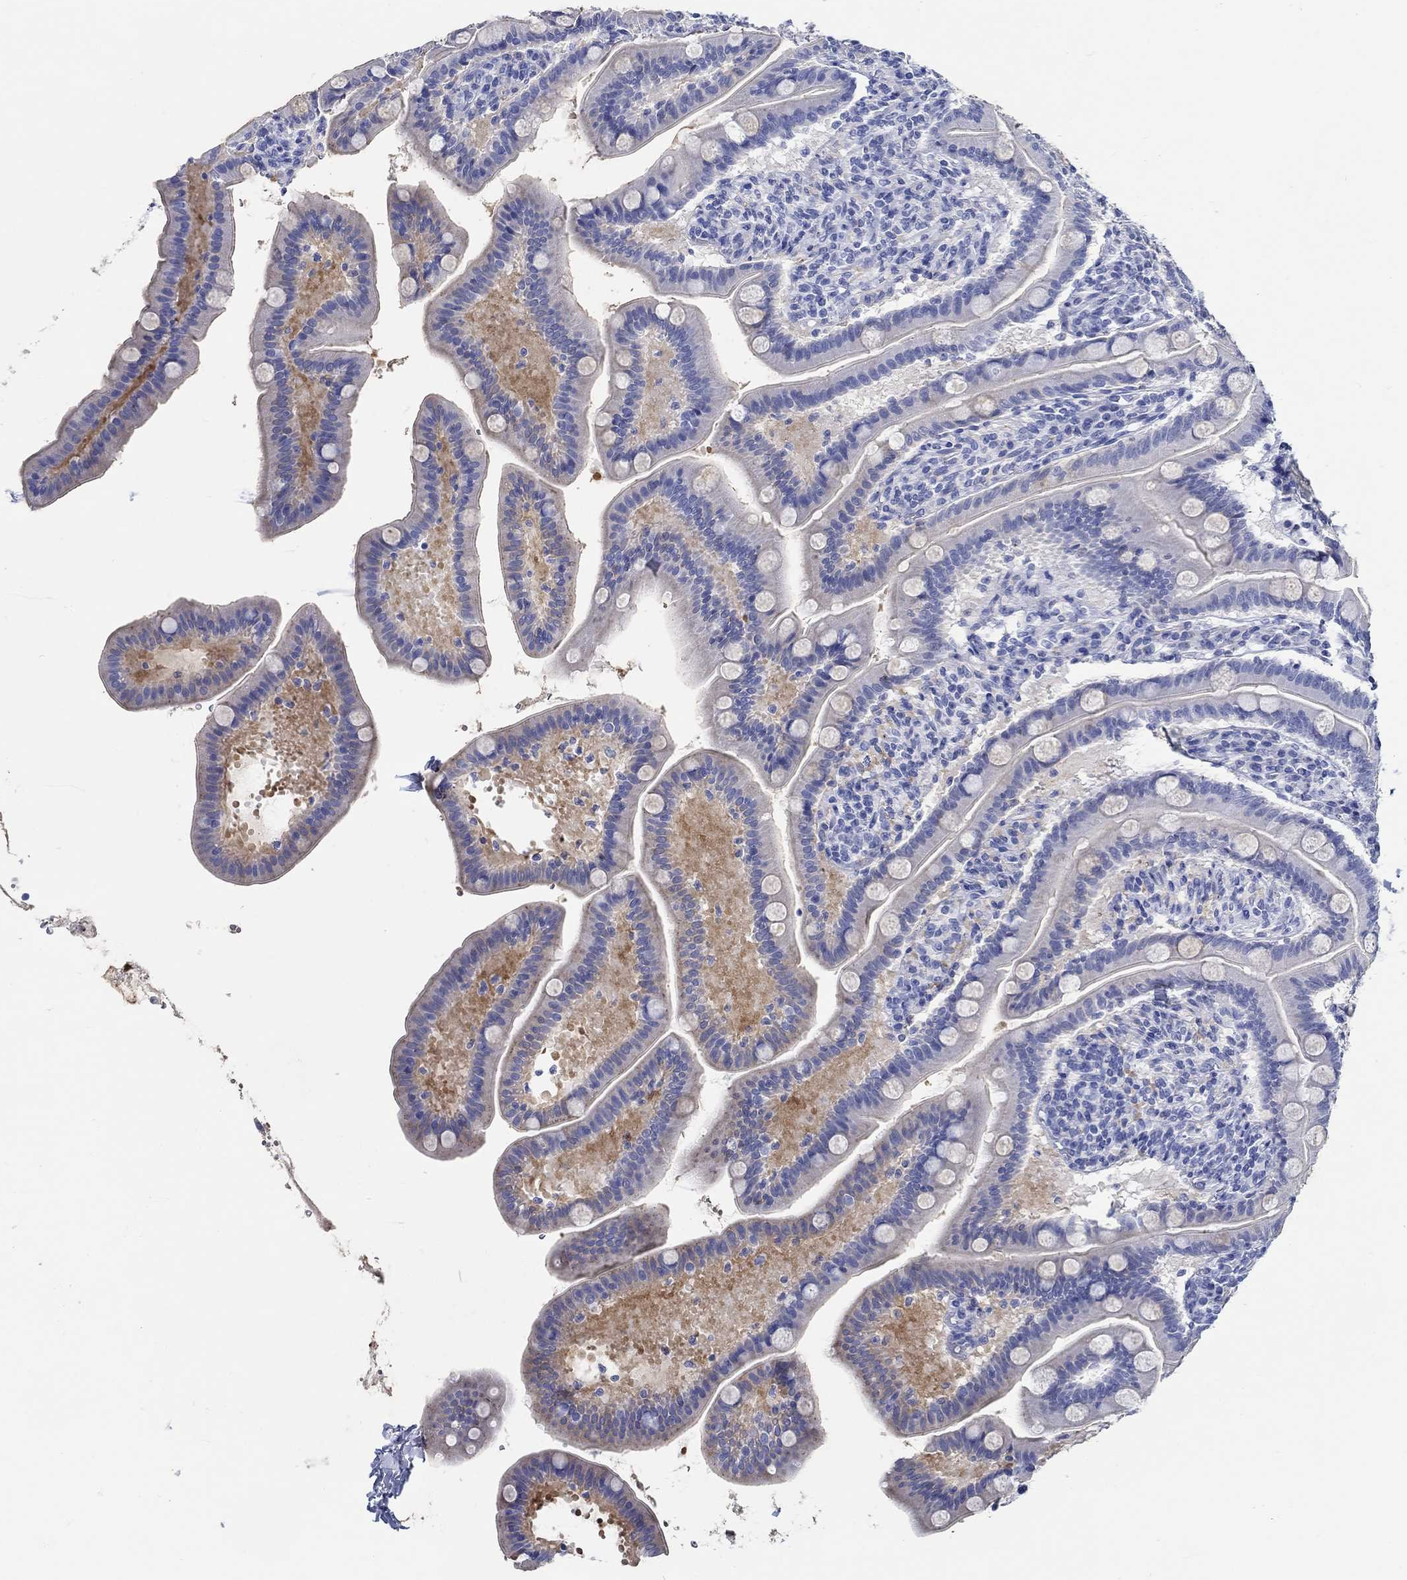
{"staining": {"intensity": "negative", "quantity": "none", "location": "none"}, "tissue": "small intestine", "cell_type": "Glandular cells", "image_type": "normal", "snomed": [{"axis": "morphology", "description": "Normal tissue, NOS"}, {"axis": "topography", "description": "Small intestine"}], "caption": "Immunohistochemistry photomicrograph of benign human small intestine stained for a protein (brown), which shows no expression in glandular cells. (Stains: DAB immunohistochemistry (IHC) with hematoxylin counter stain, Microscopy: brightfield microscopy at high magnification).", "gene": "FBXO2", "patient": {"sex": "male", "age": 66}}